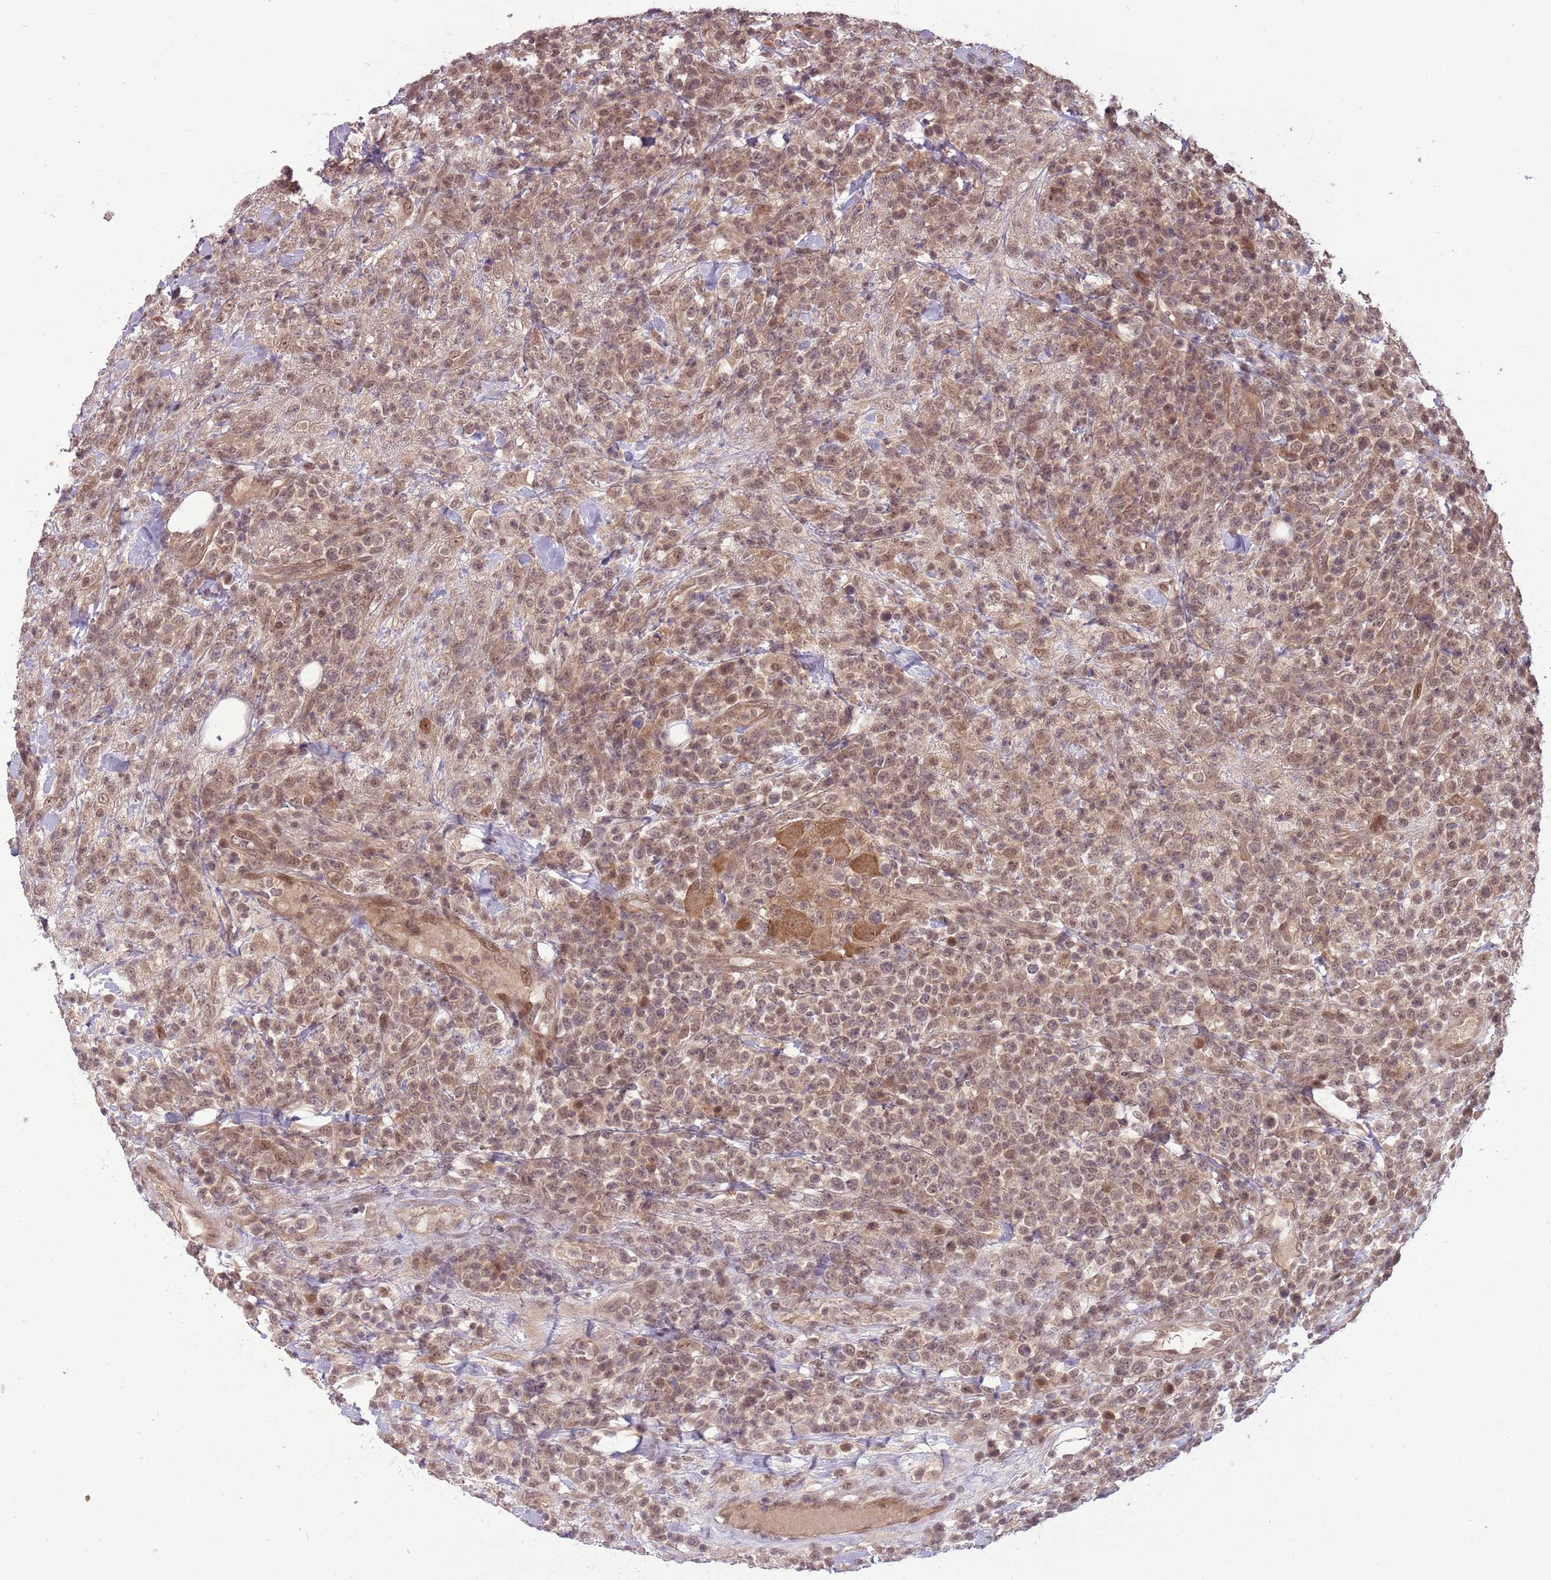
{"staining": {"intensity": "weak", "quantity": ">75%", "location": "cytoplasmic/membranous,nuclear"}, "tissue": "lymphoma", "cell_type": "Tumor cells", "image_type": "cancer", "snomed": [{"axis": "morphology", "description": "Malignant lymphoma, non-Hodgkin's type, High grade"}, {"axis": "topography", "description": "Colon"}], "caption": "About >75% of tumor cells in human high-grade malignant lymphoma, non-Hodgkin's type exhibit weak cytoplasmic/membranous and nuclear protein expression as visualized by brown immunohistochemical staining.", "gene": "ADAMTS3", "patient": {"sex": "female", "age": 53}}